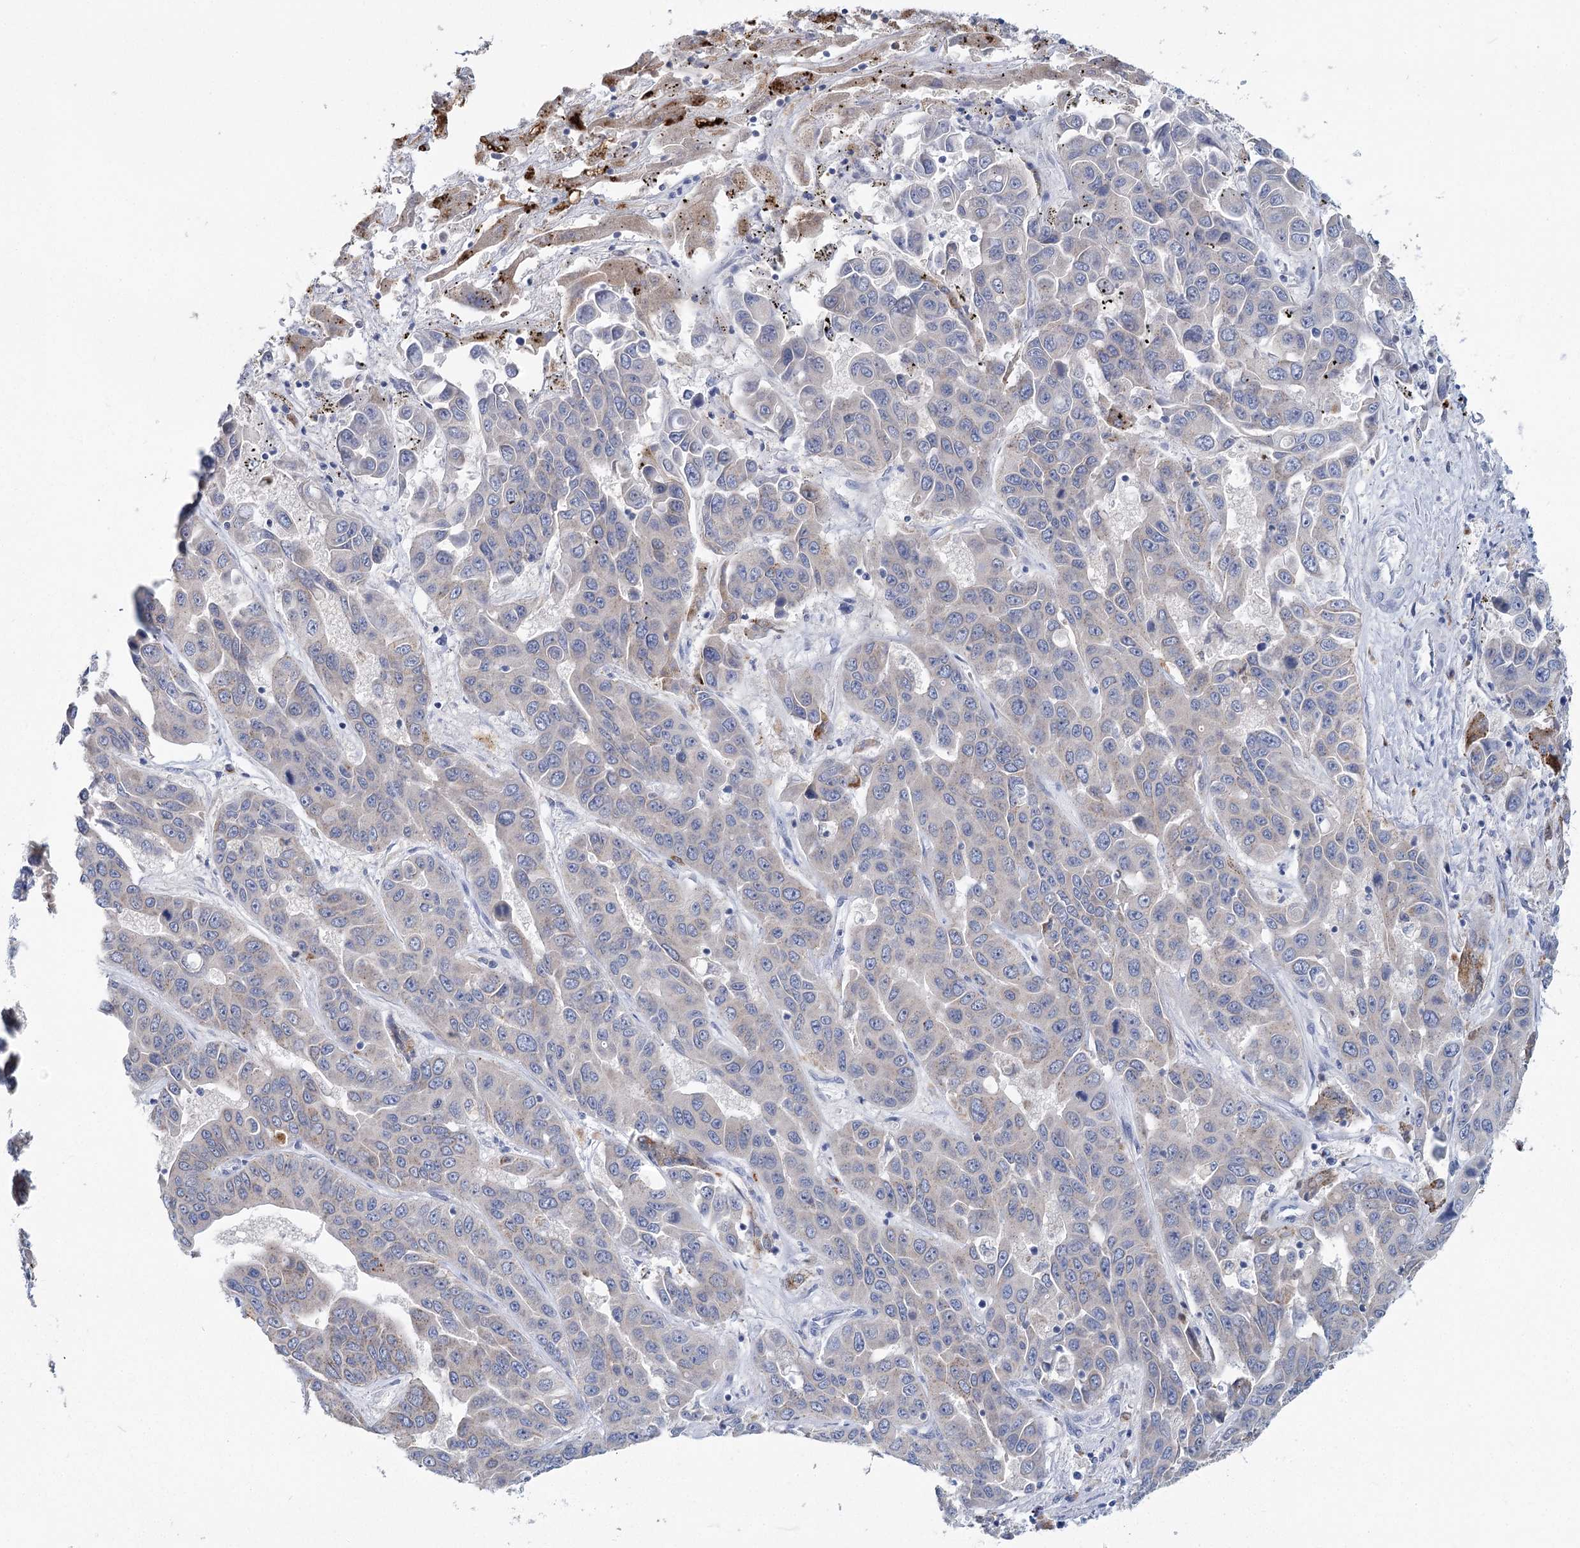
{"staining": {"intensity": "negative", "quantity": "none", "location": "none"}, "tissue": "liver cancer", "cell_type": "Tumor cells", "image_type": "cancer", "snomed": [{"axis": "morphology", "description": "Cholangiocarcinoma"}, {"axis": "topography", "description": "Liver"}], "caption": "Immunohistochemical staining of liver cancer displays no significant positivity in tumor cells.", "gene": "METTL7B", "patient": {"sex": "female", "age": 52}}